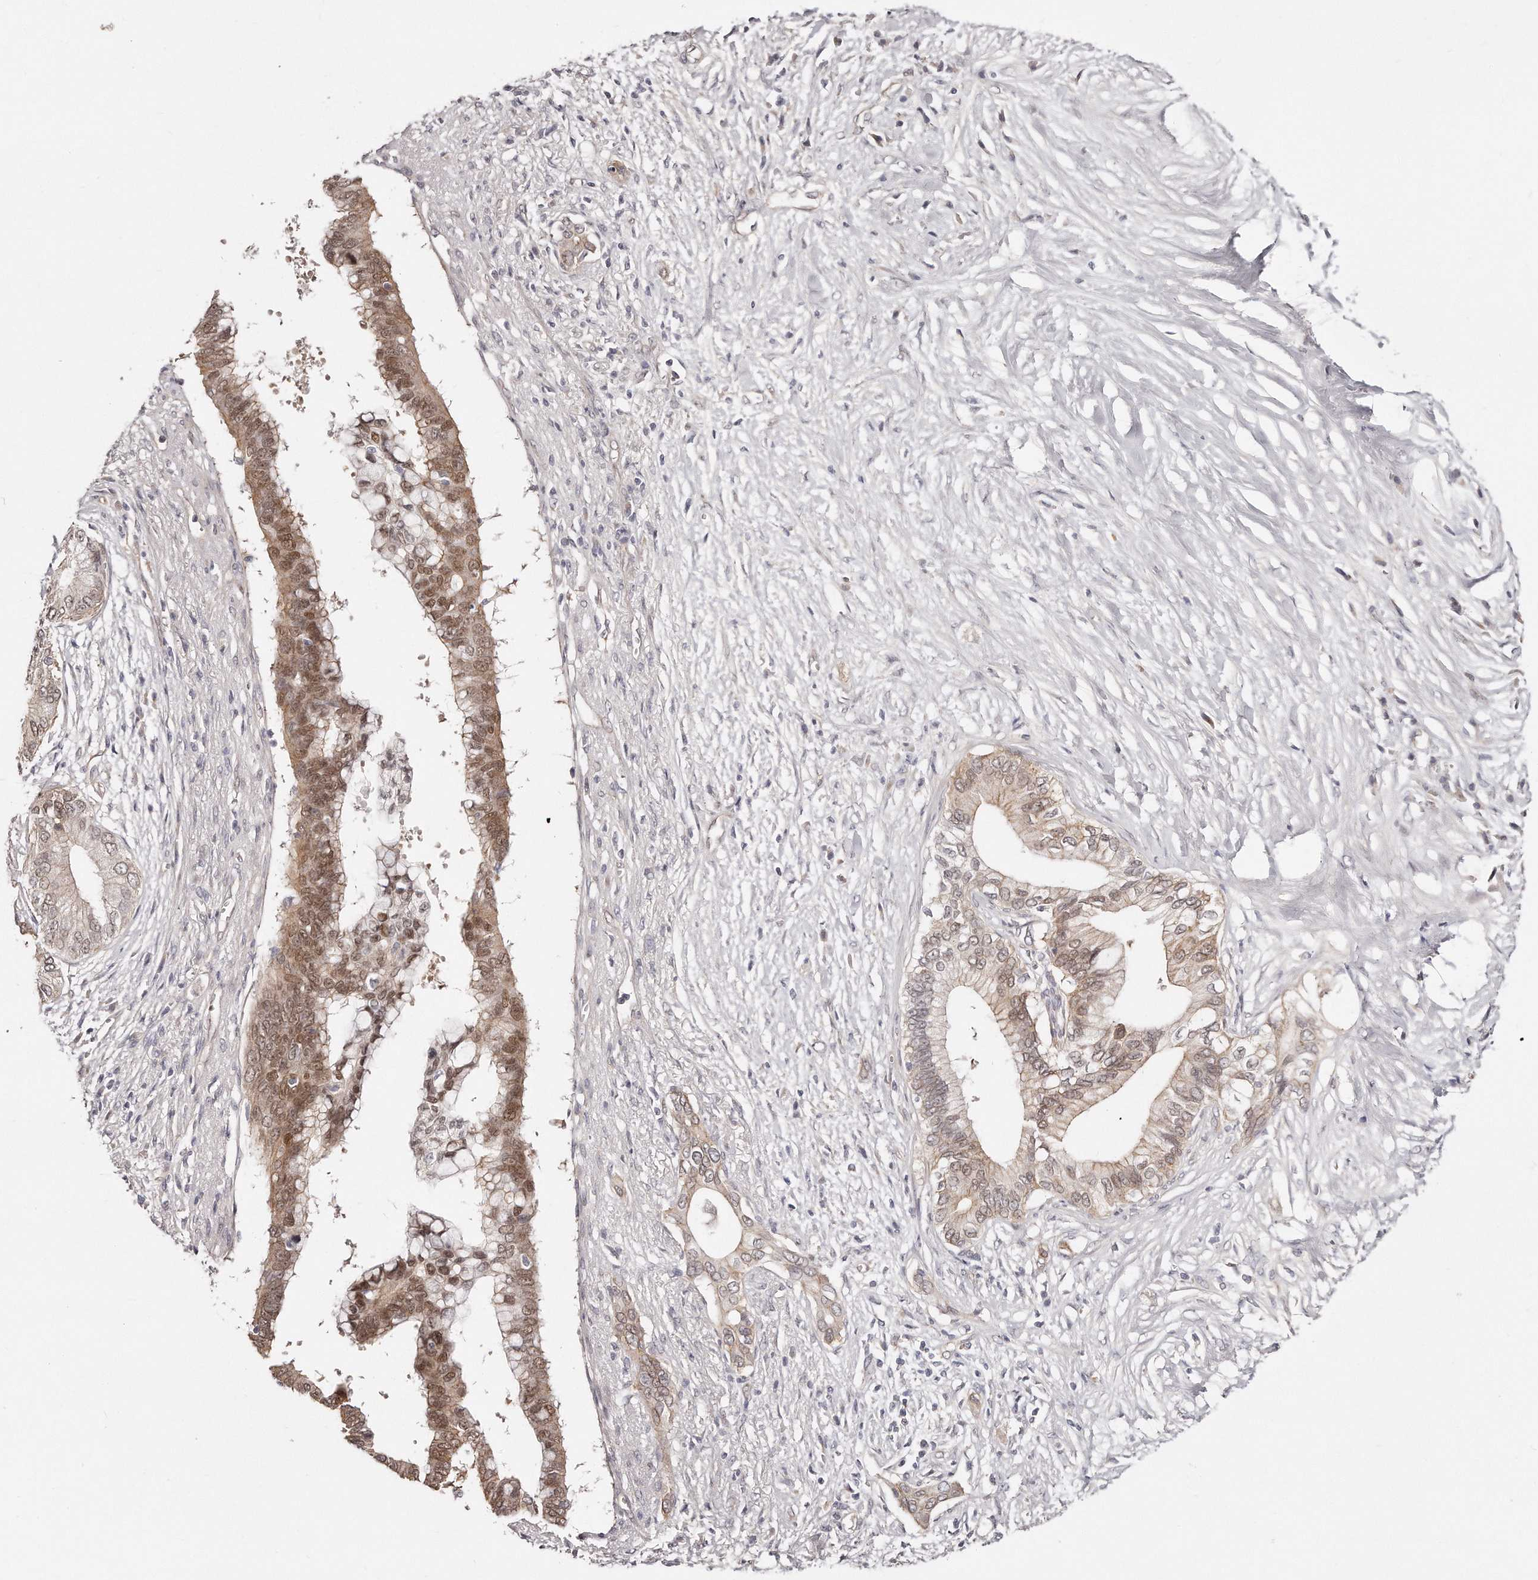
{"staining": {"intensity": "moderate", "quantity": ">75%", "location": "cytoplasmic/membranous,nuclear"}, "tissue": "pancreatic cancer", "cell_type": "Tumor cells", "image_type": "cancer", "snomed": [{"axis": "morphology", "description": "Normal tissue, NOS"}, {"axis": "morphology", "description": "Adenocarcinoma, NOS"}, {"axis": "topography", "description": "Pancreas"}, {"axis": "topography", "description": "Peripheral nerve tissue"}], "caption": "IHC micrograph of neoplastic tissue: human adenocarcinoma (pancreatic) stained using IHC demonstrates medium levels of moderate protein expression localized specifically in the cytoplasmic/membranous and nuclear of tumor cells, appearing as a cytoplasmic/membranous and nuclear brown color.", "gene": "CASZ1", "patient": {"sex": "male", "age": 59}}